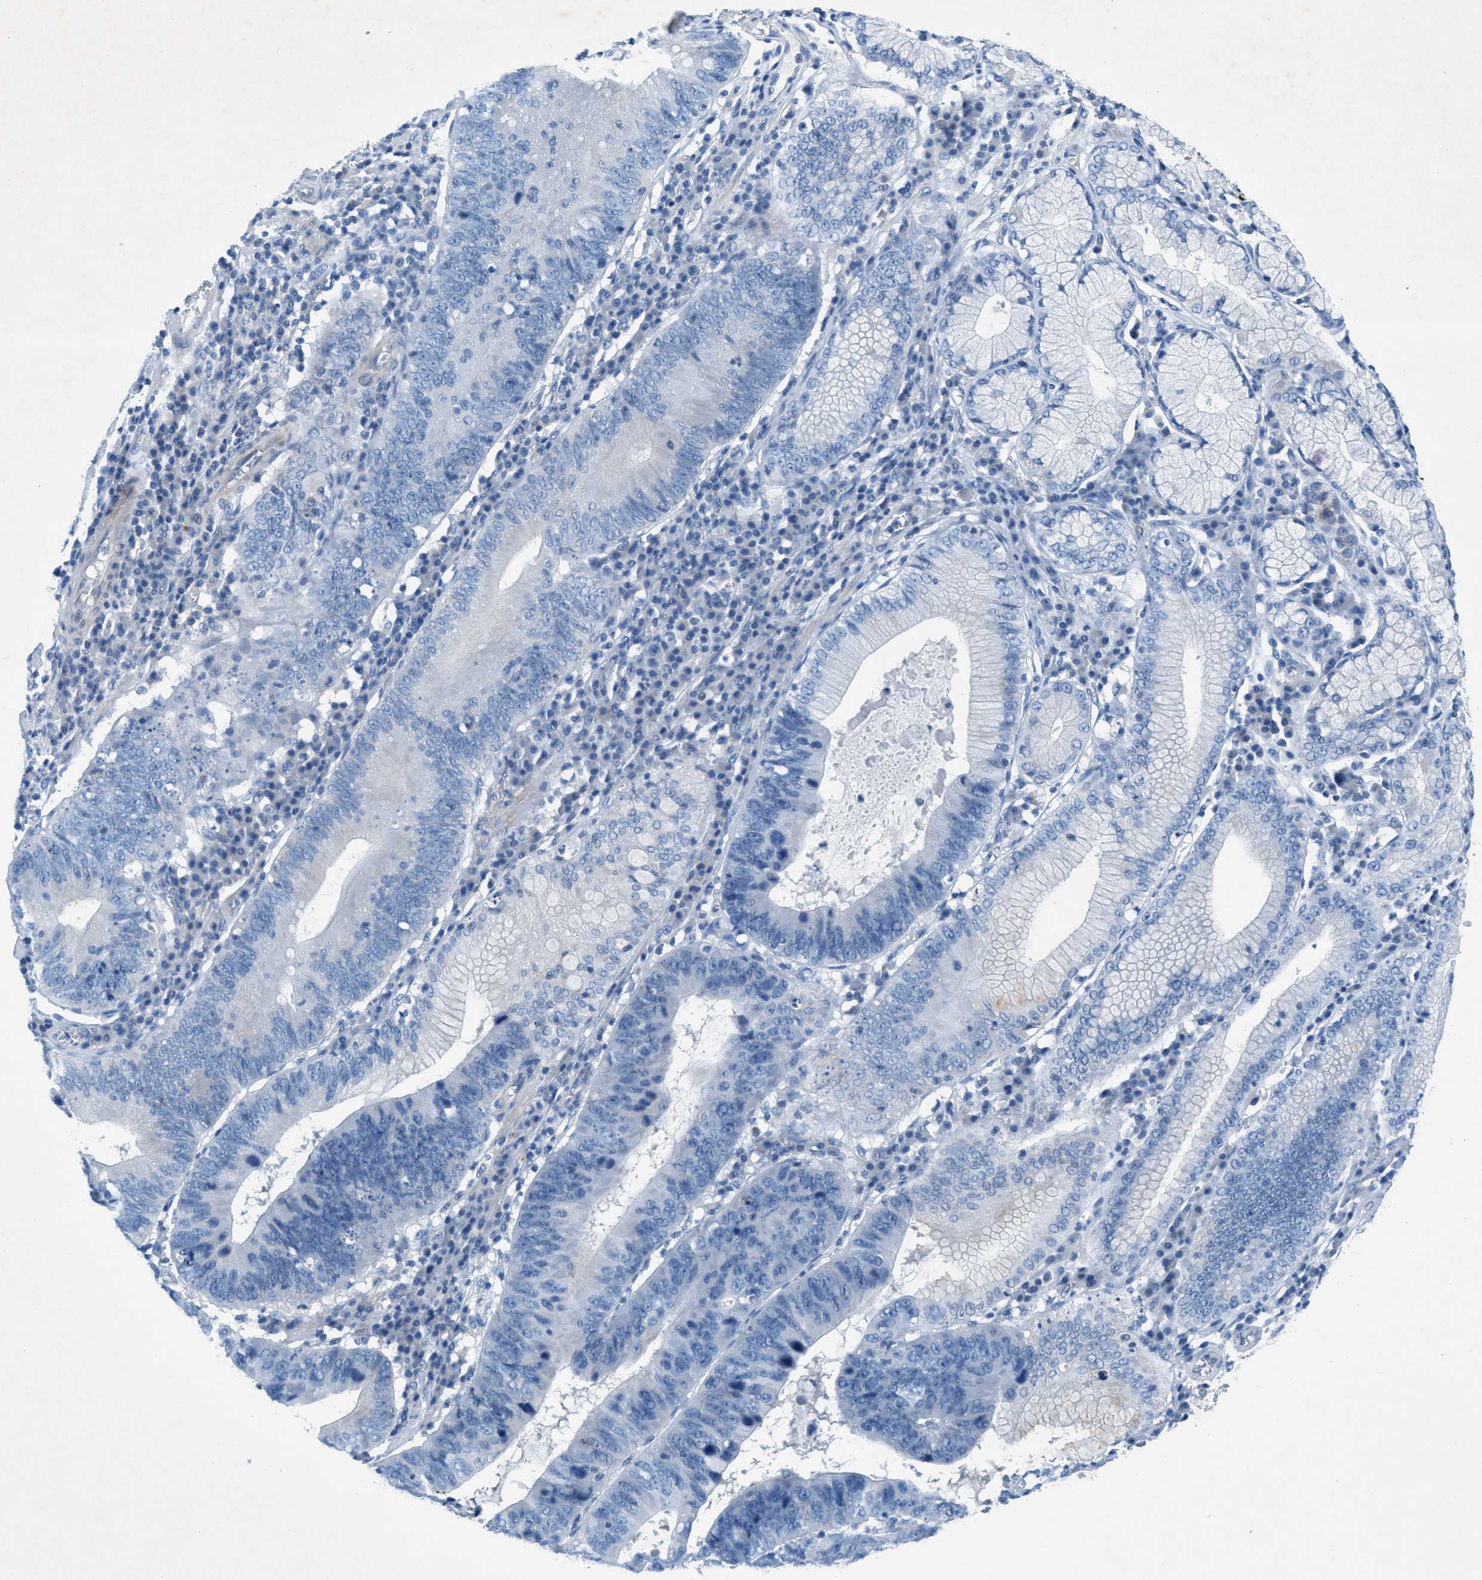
{"staining": {"intensity": "negative", "quantity": "none", "location": "none"}, "tissue": "stomach cancer", "cell_type": "Tumor cells", "image_type": "cancer", "snomed": [{"axis": "morphology", "description": "Adenocarcinoma, NOS"}, {"axis": "topography", "description": "Stomach"}], "caption": "Immunohistochemistry of human stomach cancer reveals no expression in tumor cells.", "gene": "GALNT17", "patient": {"sex": "male", "age": 59}}